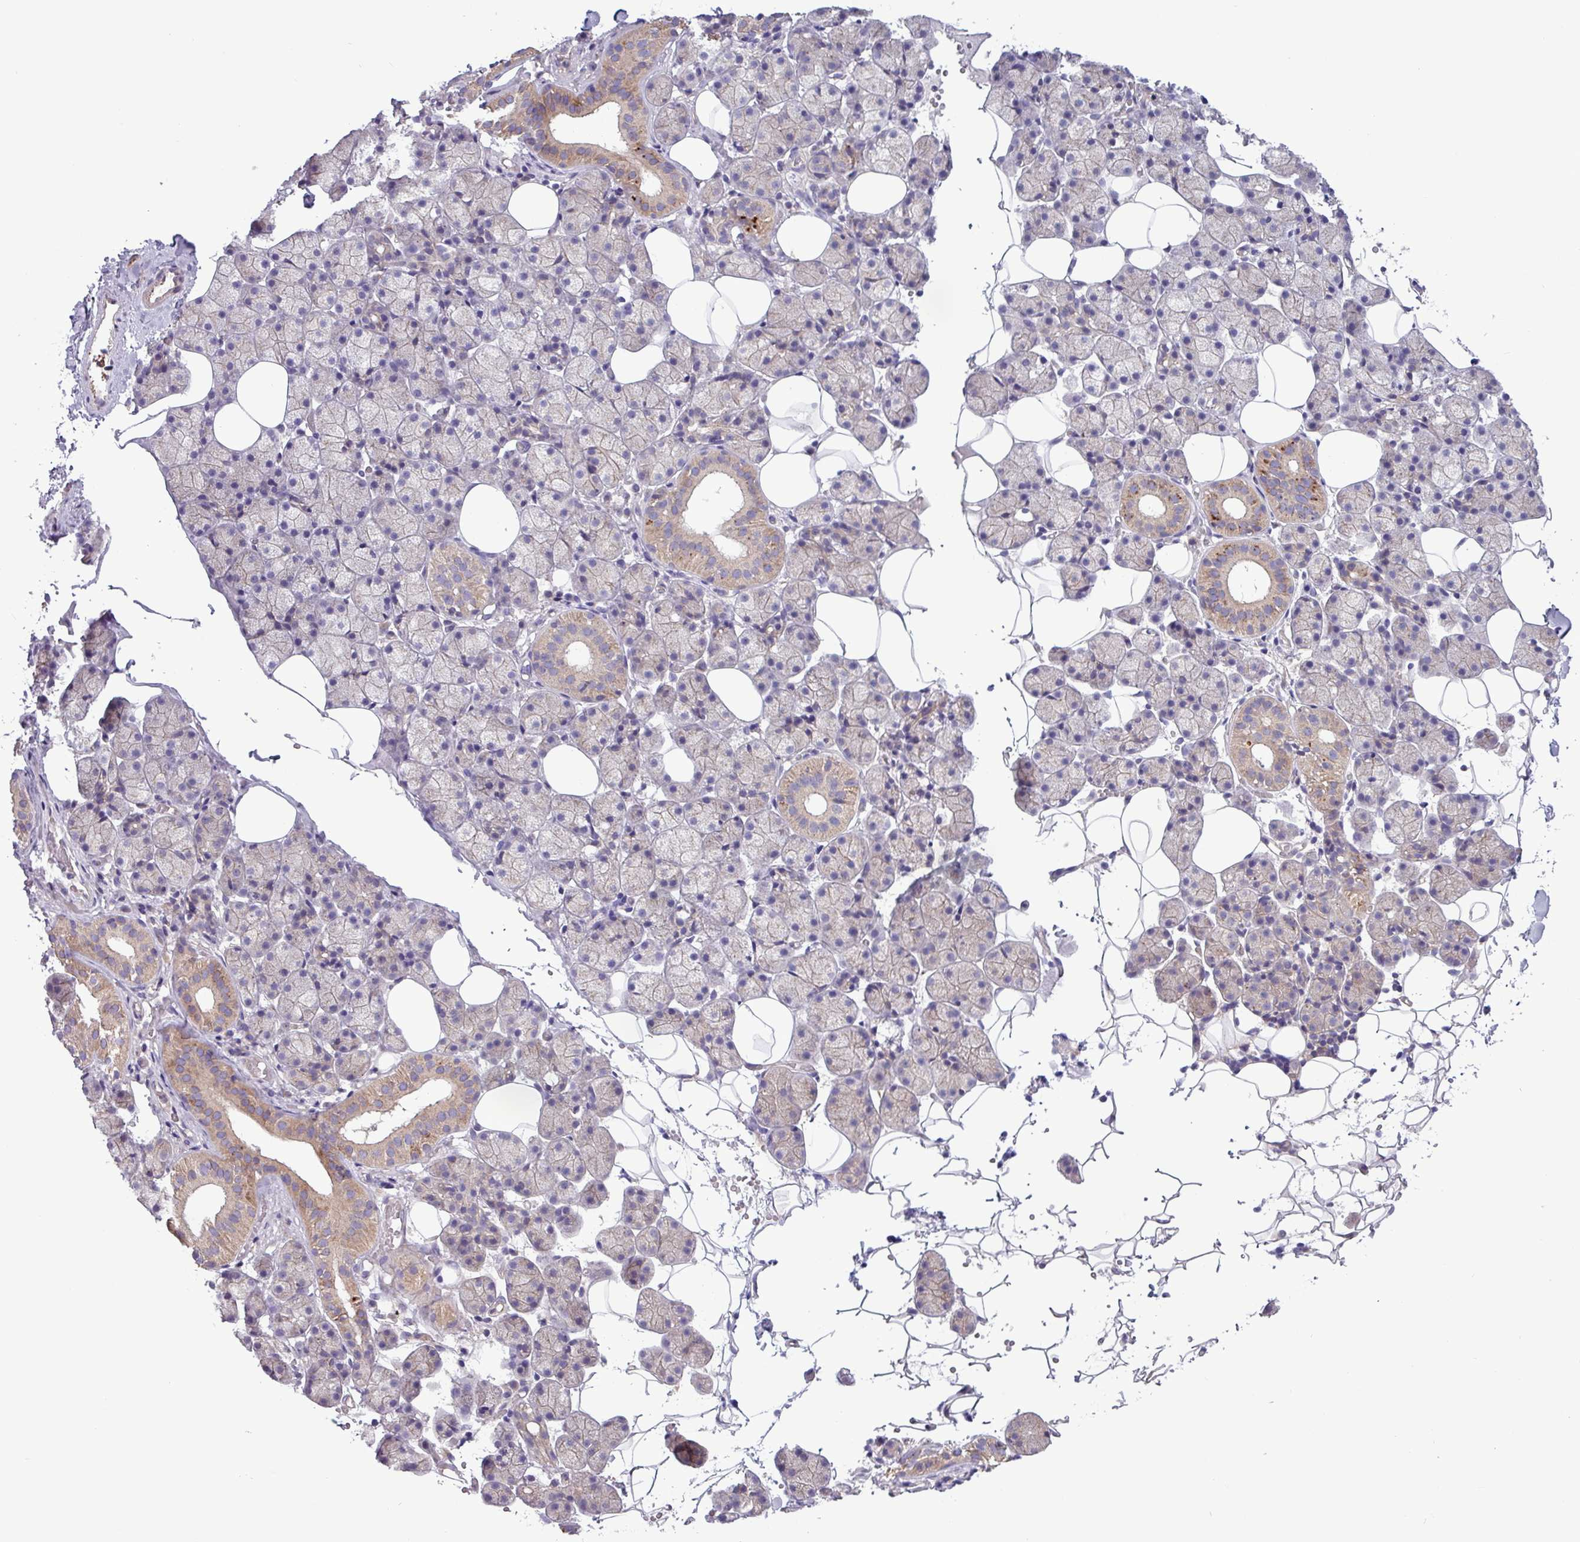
{"staining": {"intensity": "weak", "quantity": "25%-75%", "location": "cytoplasmic/membranous"}, "tissue": "salivary gland", "cell_type": "Glandular cells", "image_type": "normal", "snomed": [{"axis": "morphology", "description": "Normal tissue, NOS"}, {"axis": "topography", "description": "Salivary gland"}], "caption": "A brown stain shows weak cytoplasmic/membranous staining of a protein in glandular cells of benign salivary gland. (Stains: DAB (3,3'-diaminobenzidine) in brown, nuclei in blue, Microscopy: brightfield microscopy at high magnification).", "gene": "PLIN2", "patient": {"sex": "female", "age": 33}}